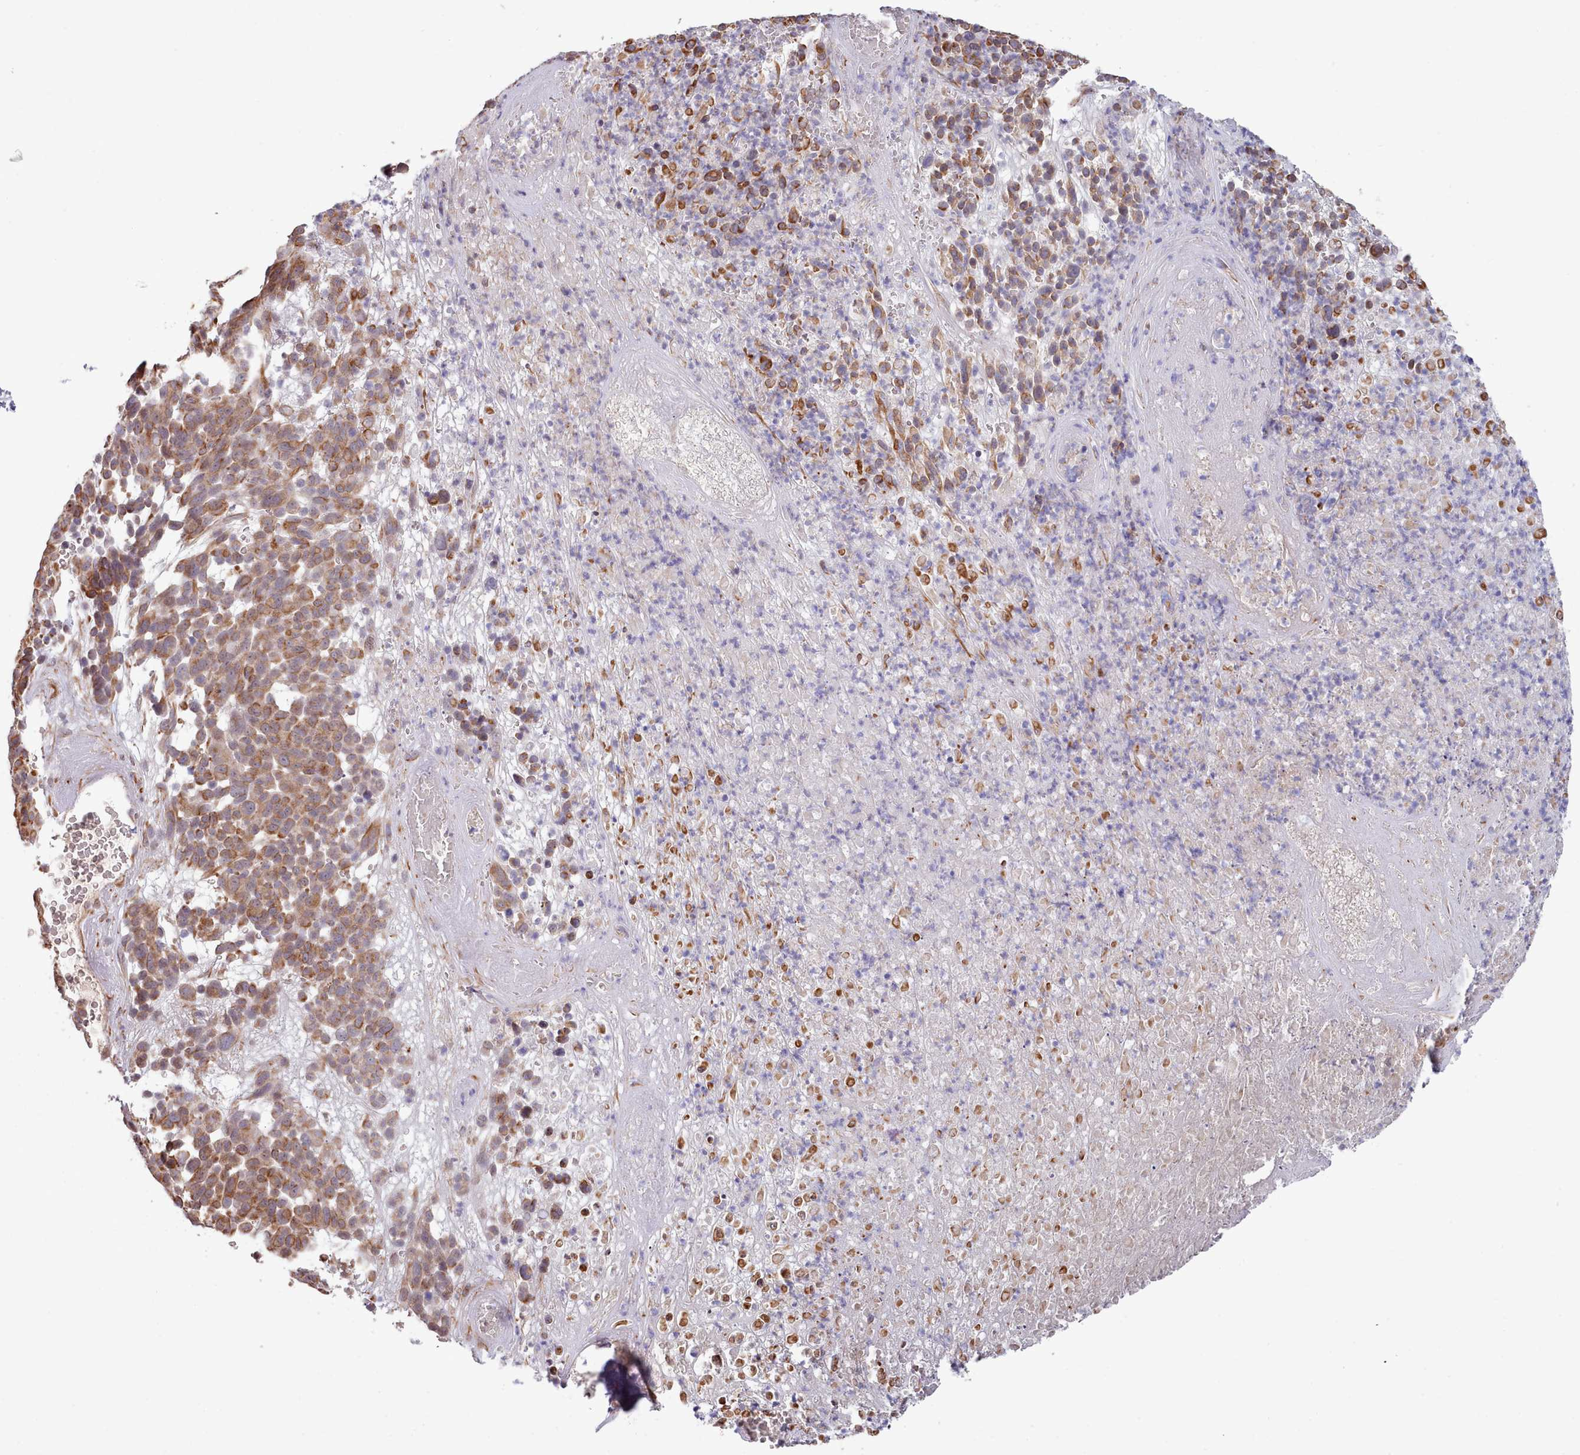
{"staining": {"intensity": "moderate", "quantity": ">75%", "location": "cytoplasmic/membranous"}, "tissue": "melanoma", "cell_type": "Tumor cells", "image_type": "cancer", "snomed": [{"axis": "morphology", "description": "Malignant melanoma, NOS"}, {"axis": "topography", "description": "Skin"}], "caption": "High-power microscopy captured an IHC image of malignant melanoma, revealing moderate cytoplasmic/membranous positivity in about >75% of tumor cells. (IHC, brightfield microscopy, high magnification).", "gene": "ZC3H13", "patient": {"sex": "male", "age": 49}}